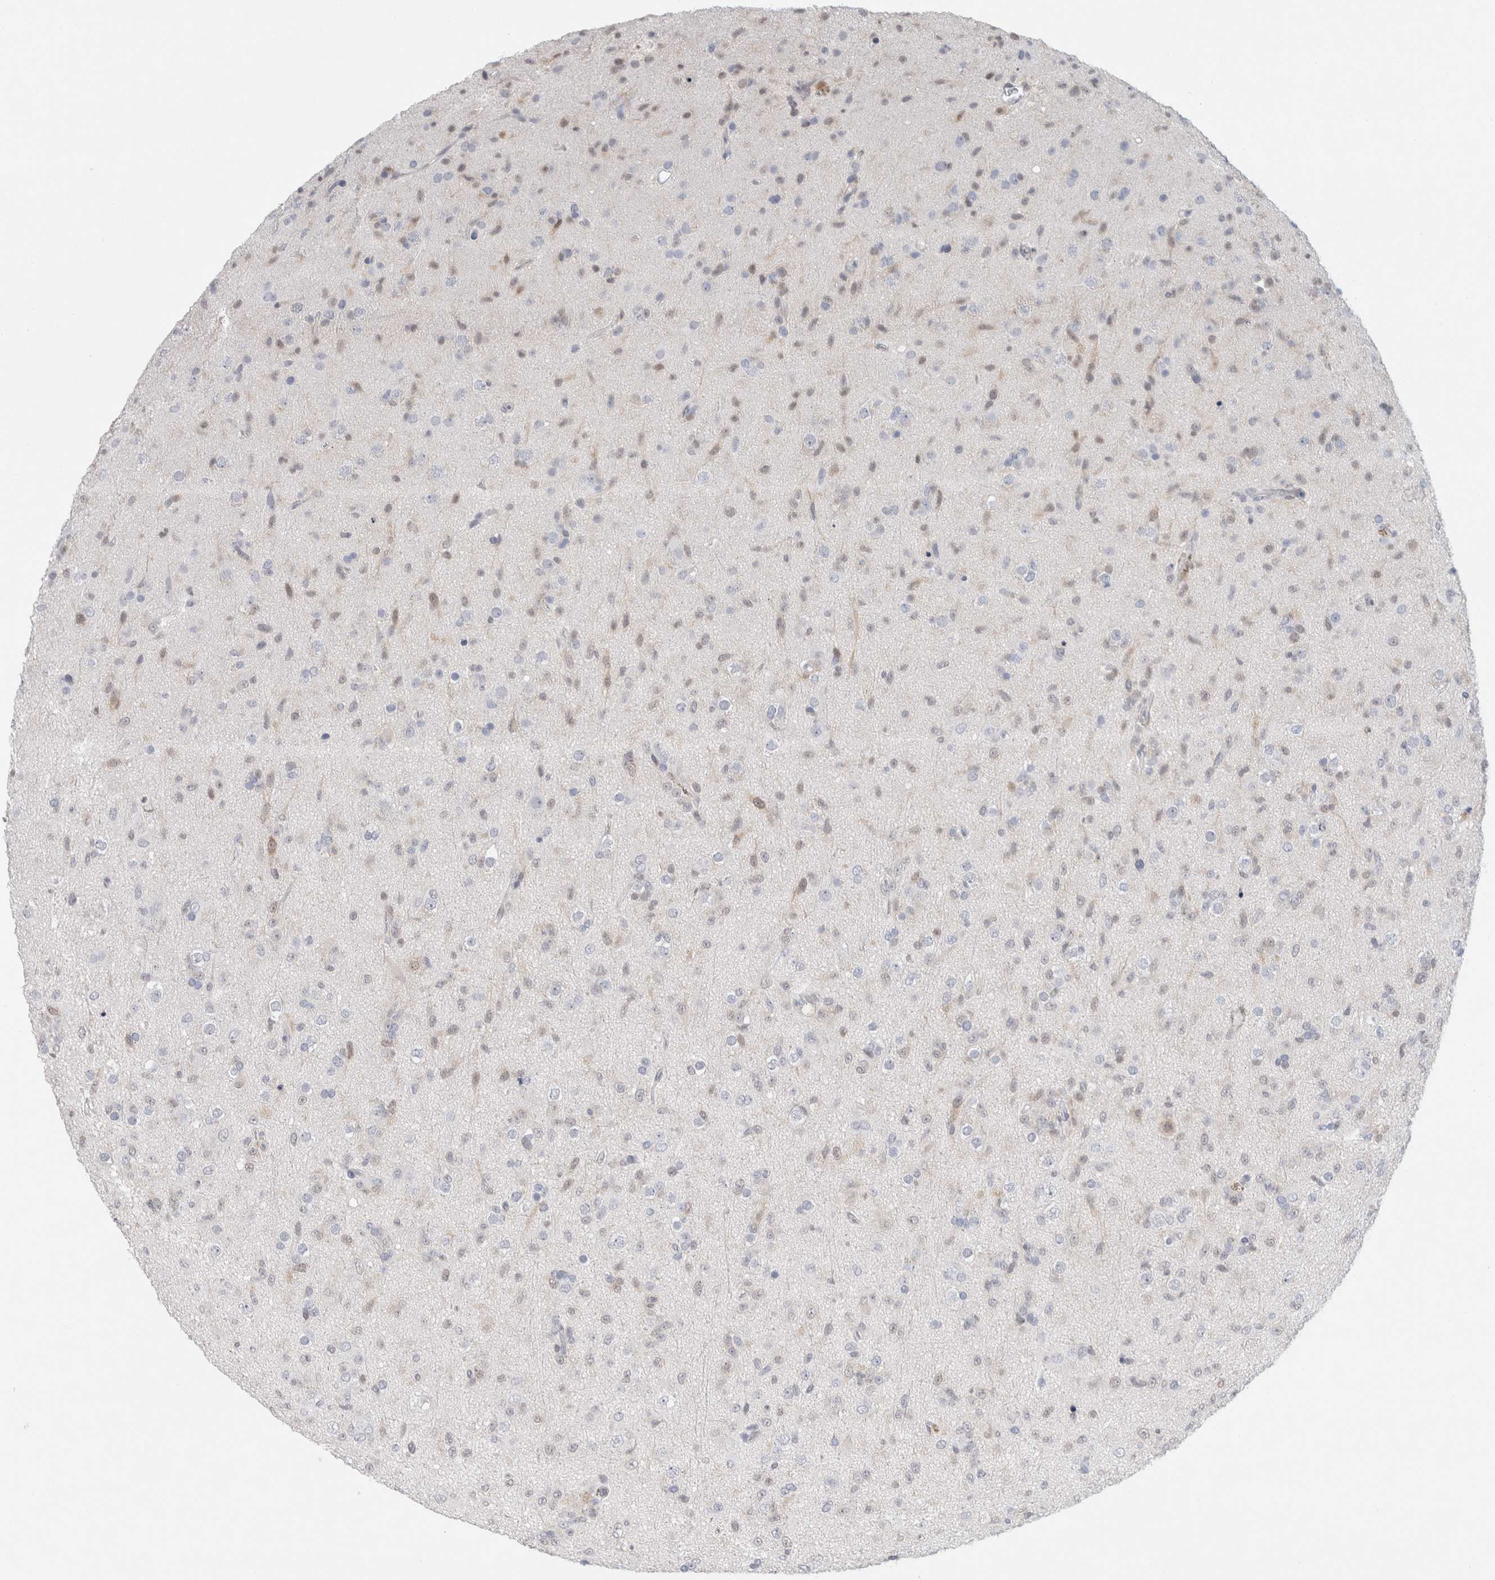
{"staining": {"intensity": "weak", "quantity": "25%-75%", "location": "nuclear"}, "tissue": "glioma", "cell_type": "Tumor cells", "image_type": "cancer", "snomed": [{"axis": "morphology", "description": "Glioma, malignant, Low grade"}, {"axis": "topography", "description": "Brain"}], "caption": "A high-resolution image shows IHC staining of malignant low-grade glioma, which shows weak nuclear staining in about 25%-75% of tumor cells.", "gene": "CASP6", "patient": {"sex": "male", "age": 65}}